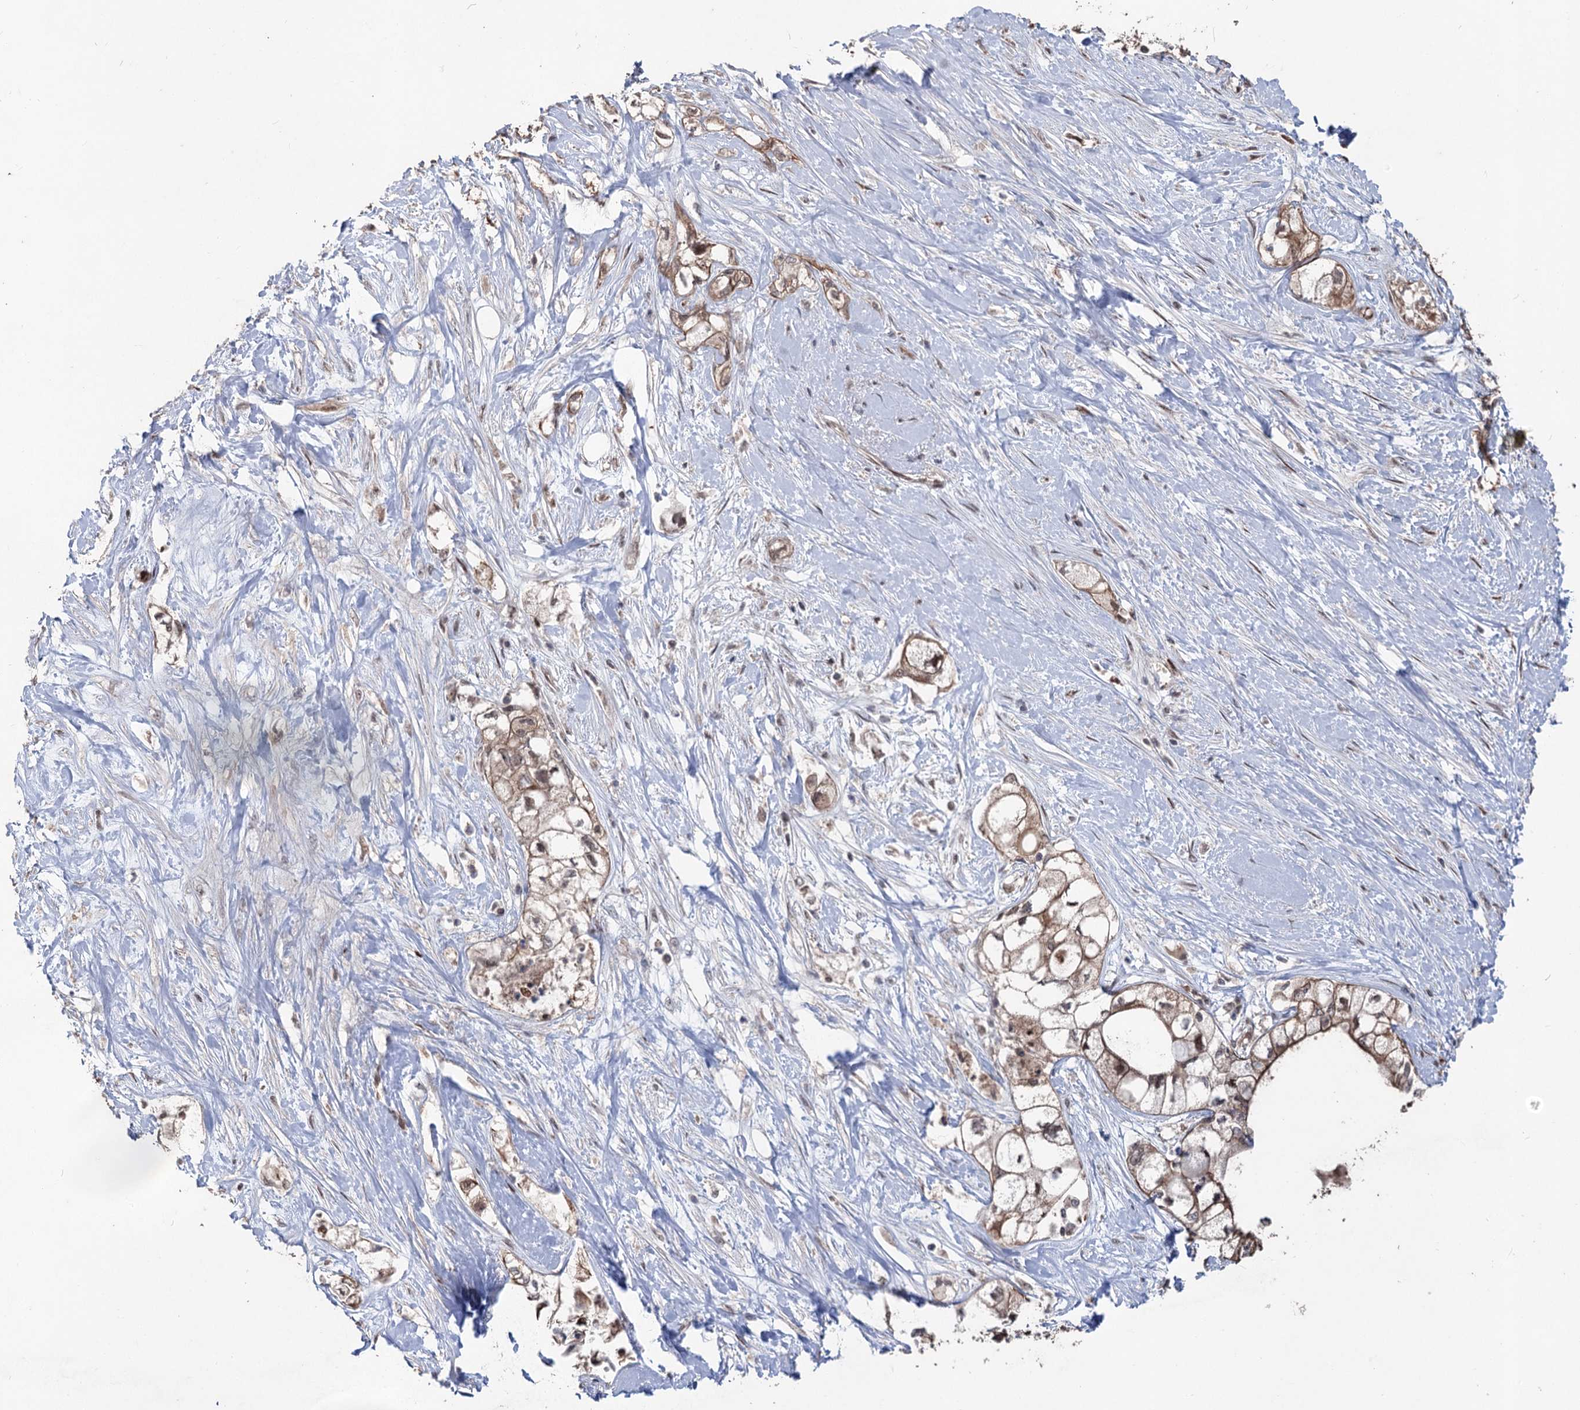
{"staining": {"intensity": "moderate", "quantity": ">75%", "location": "cytoplasmic/membranous"}, "tissue": "pancreatic cancer", "cell_type": "Tumor cells", "image_type": "cancer", "snomed": [{"axis": "morphology", "description": "Adenocarcinoma, NOS"}, {"axis": "topography", "description": "Pancreas"}], "caption": "Immunohistochemical staining of human pancreatic cancer (adenocarcinoma) shows medium levels of moderate cytoplasmic/membranous positivity in approximately >75% of tumor cells.", "gene": "CPNE8", "patient": {"sex": "male", "age": 70}}